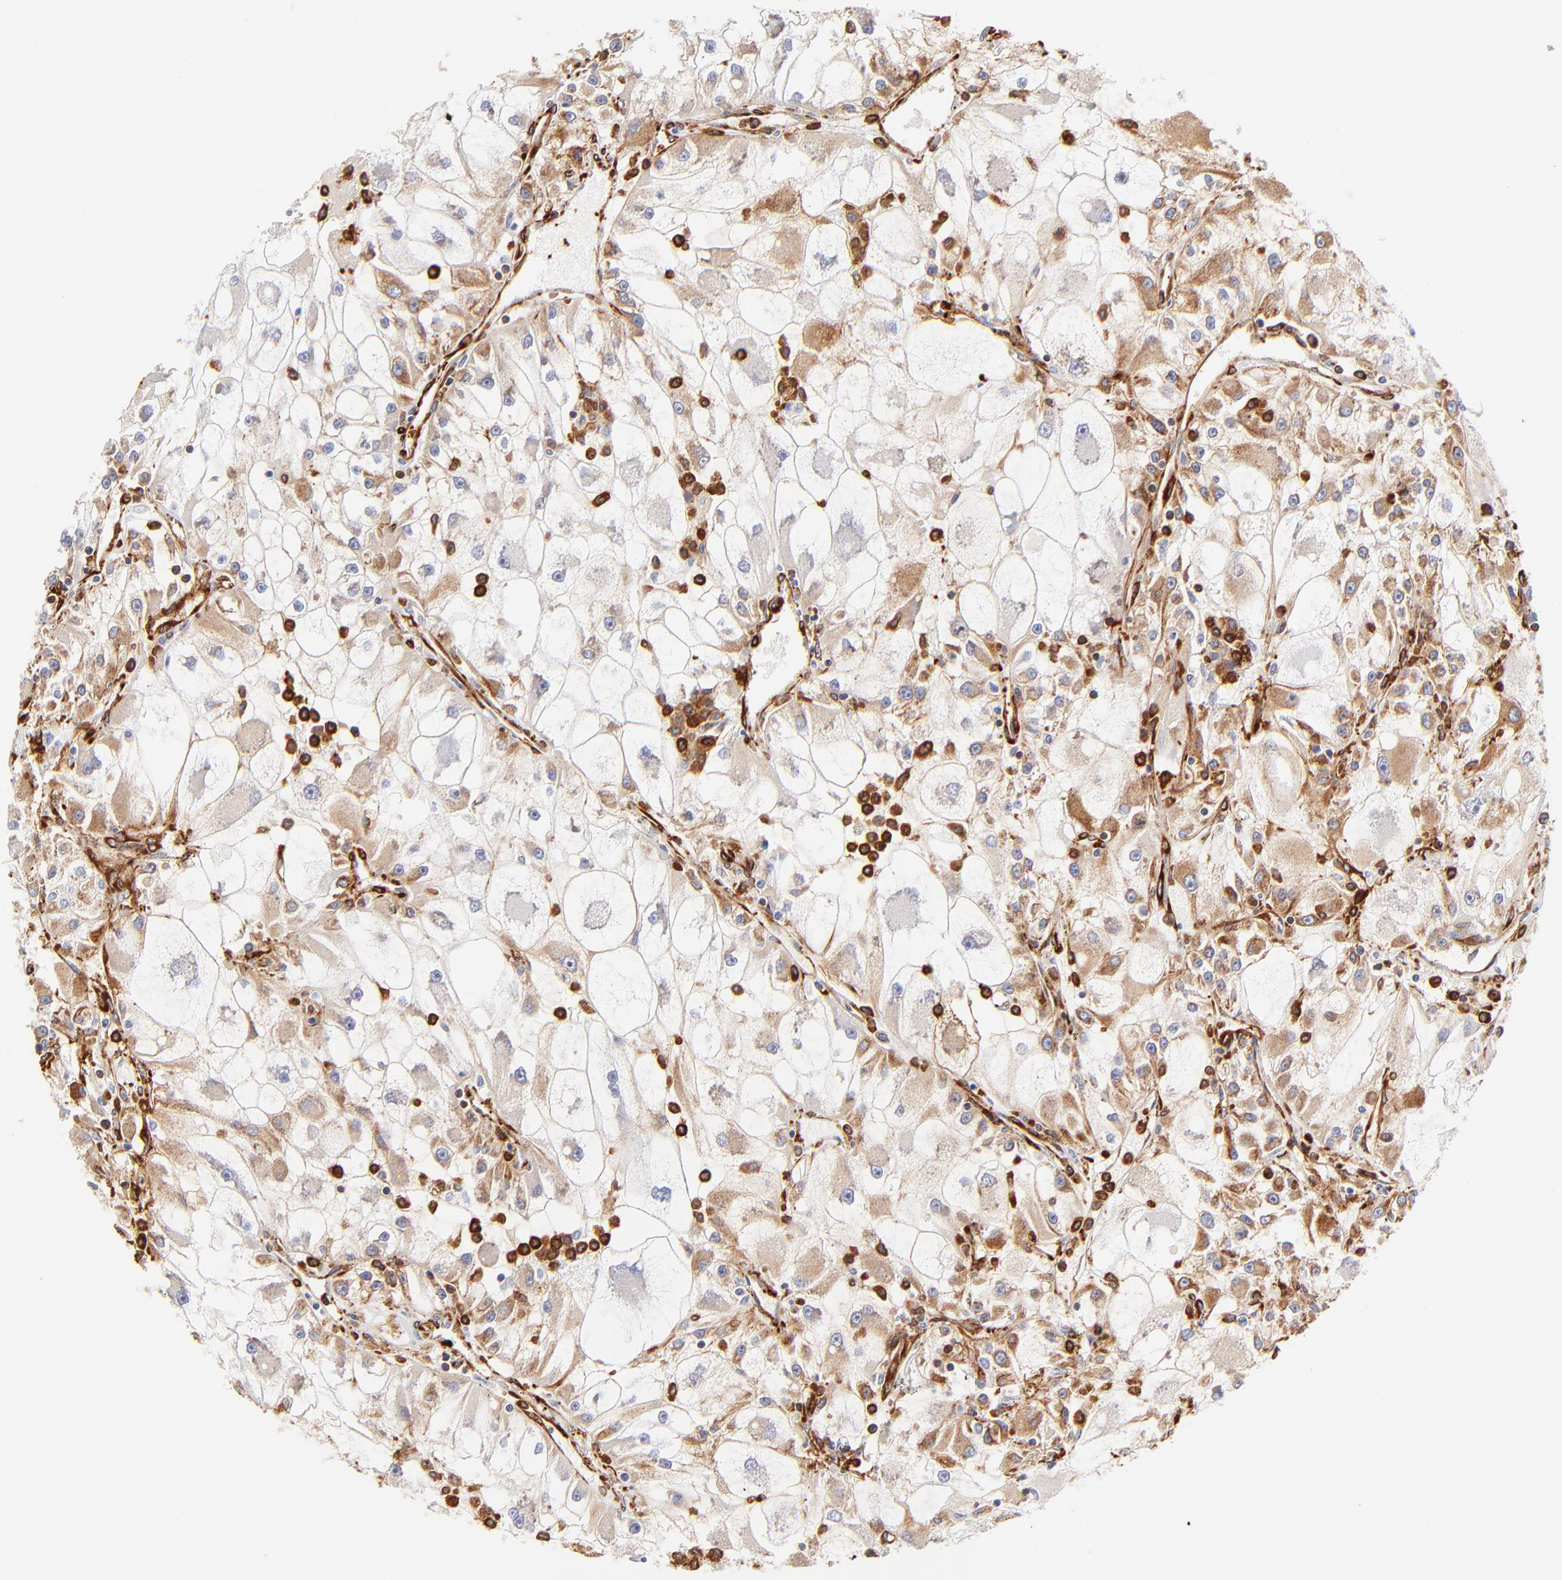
{"staining": {"intensity": "moderate", "quantity": ">75%", "location": "cytoplasmic/membranous"}, "tissue": "renal cancer", "cell_type": "Tumor cells", "image_type": "cancer", "snomed": [{"axis": "morphology", "description": "Adenocarcinoma, NOS"}, {"axis": "topography", "description": "Kidney"}], "caption": "A brown stain shows moderate cytoplasmic/membranous staining of a protein in renal adenocarcinoma tumor cells.", "gene": "FLNA", "patient": {"sex": "female", "age": 73}}